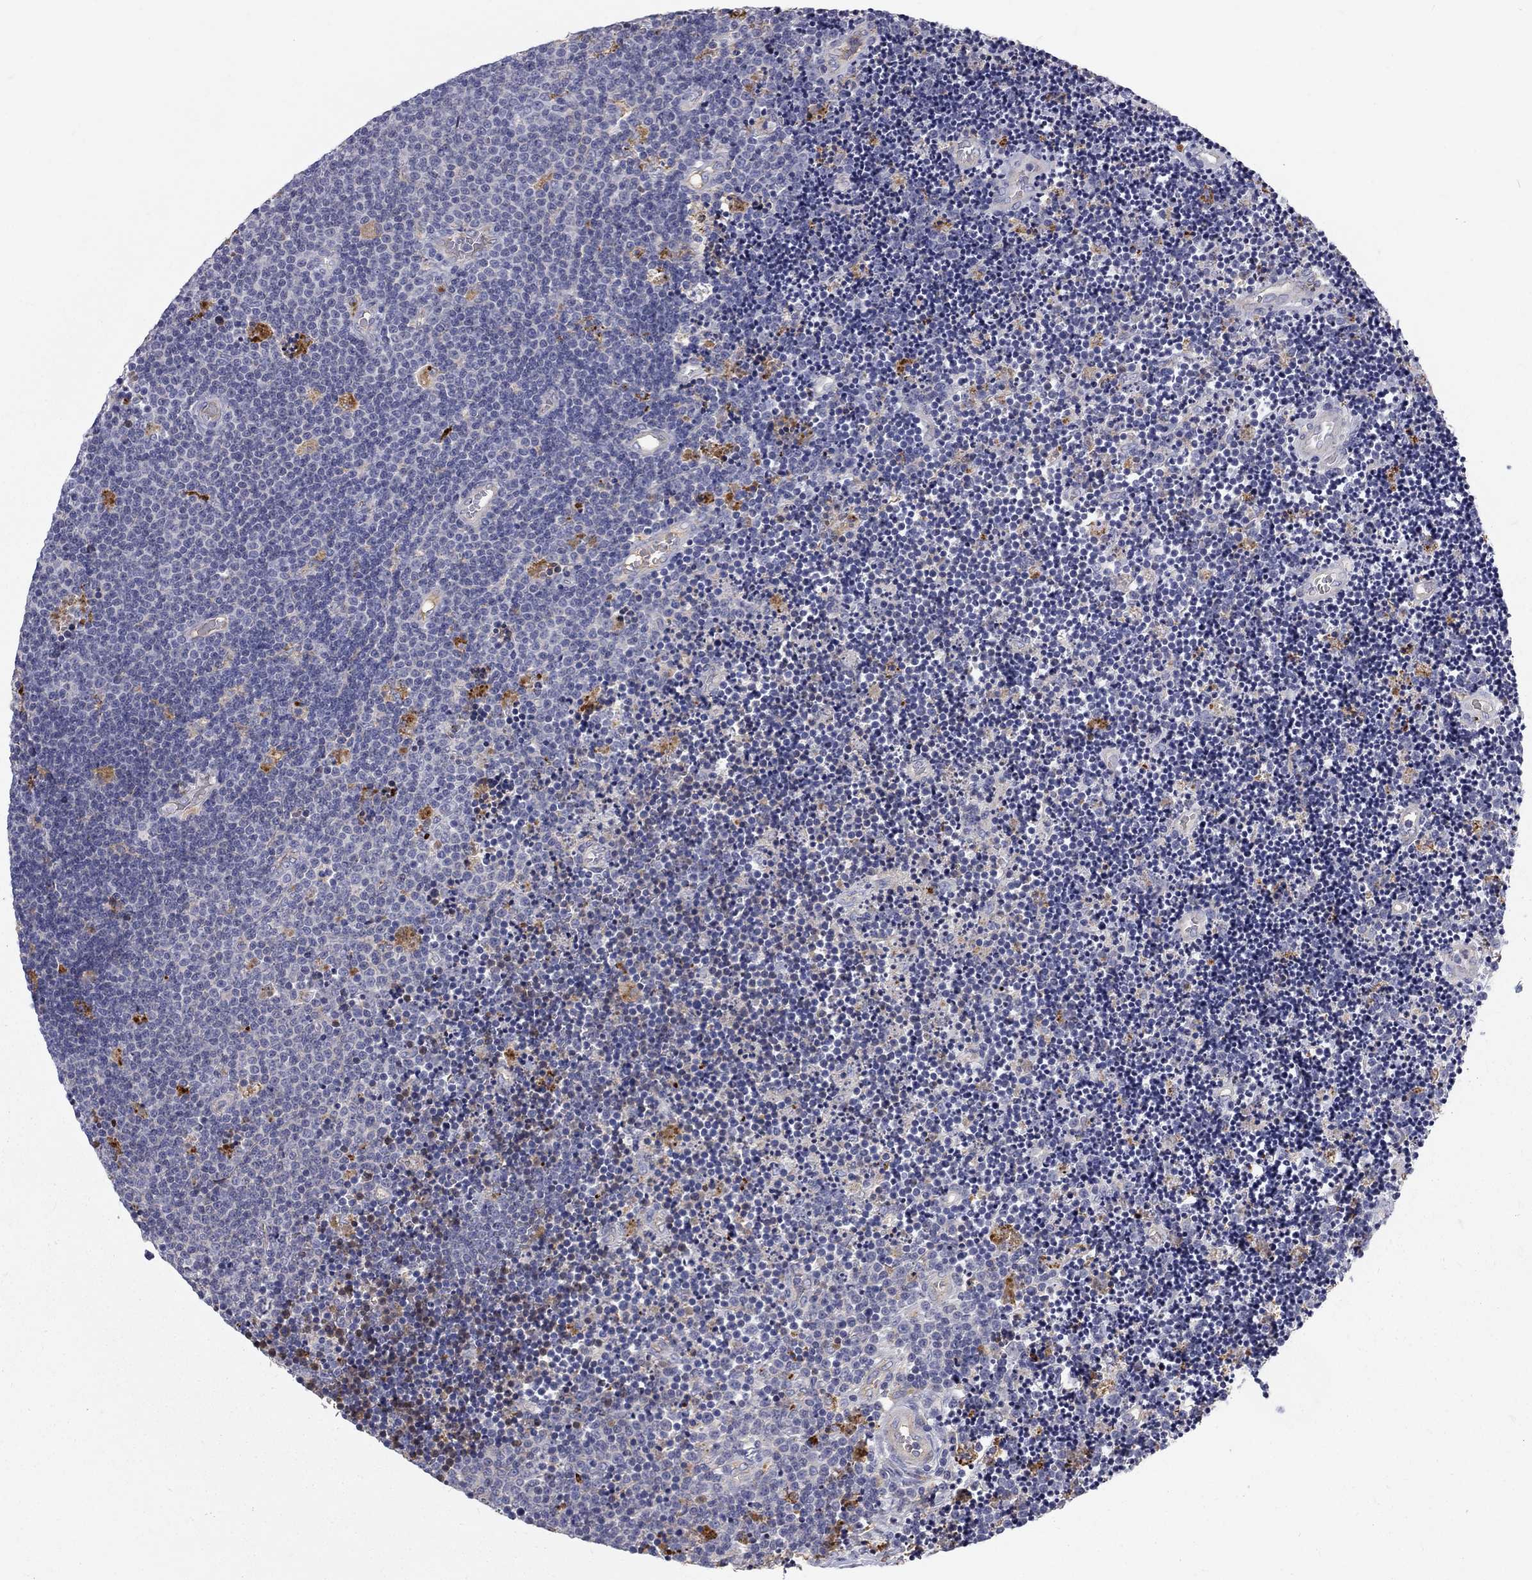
{"staining": {"intensity": "negative", "quantity": "none", "location": "none"}, "tissue": "lymphoma", "cell_type": "Tumor cells", "image_type": "cancer", "snomed": [{"axis": "morphology", "description": "Malignant lymphoma, non-Hodgkin's type, Low grade"}, {"axis": "topography", "description": "Brain"}], "caption": "IHC micrograph of low-grade malignant lymphoma, non-Hodgkin's type stained for a protein (brown), which displays no positivity in tumor cells.", "gene": "EPDR1", "patient": {"sex": "female", "age": 66}}